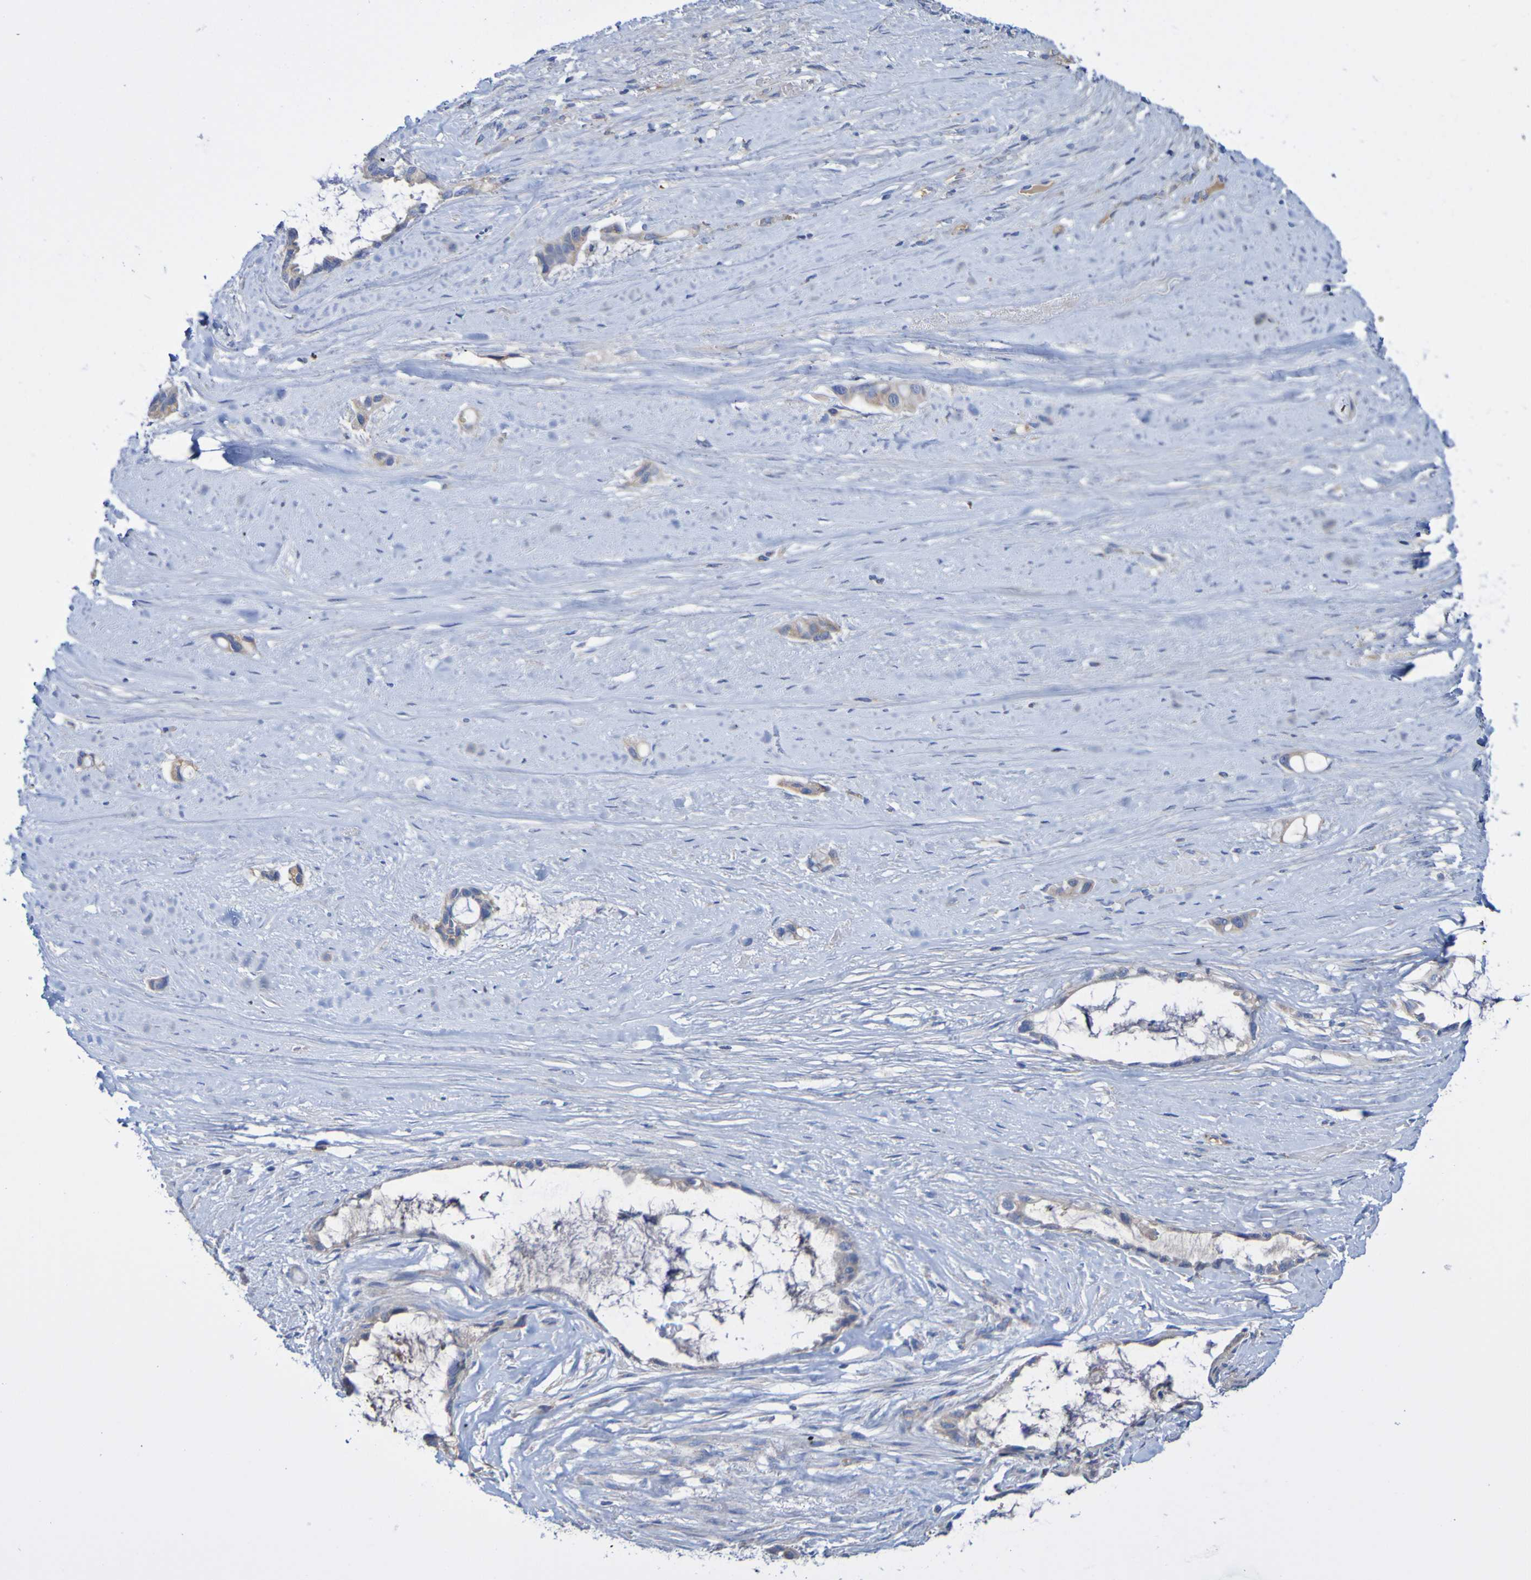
{"staining": {"intensity": "weak", "quantity": ">75%", "location": "cytoplasmic/membranous"}, "tissue": "liver cancer", "cell_type": "Tumor cells", "image_type": "cancer", "snomed": [{"axis": "morphology", "description": "Cholangiocarcinoma"}, {"axis": "topography", "description": "Liver"}], "caption": "High-power microscopy captured an immunohistochemistry photomicrograph of liver cholangiocarcinoma, revealing weak cytoplasmic/membranous staining in about >75% of tumor cells.", "gene": "CNTN2", "patient": {"sex": "female", "age": 65}}